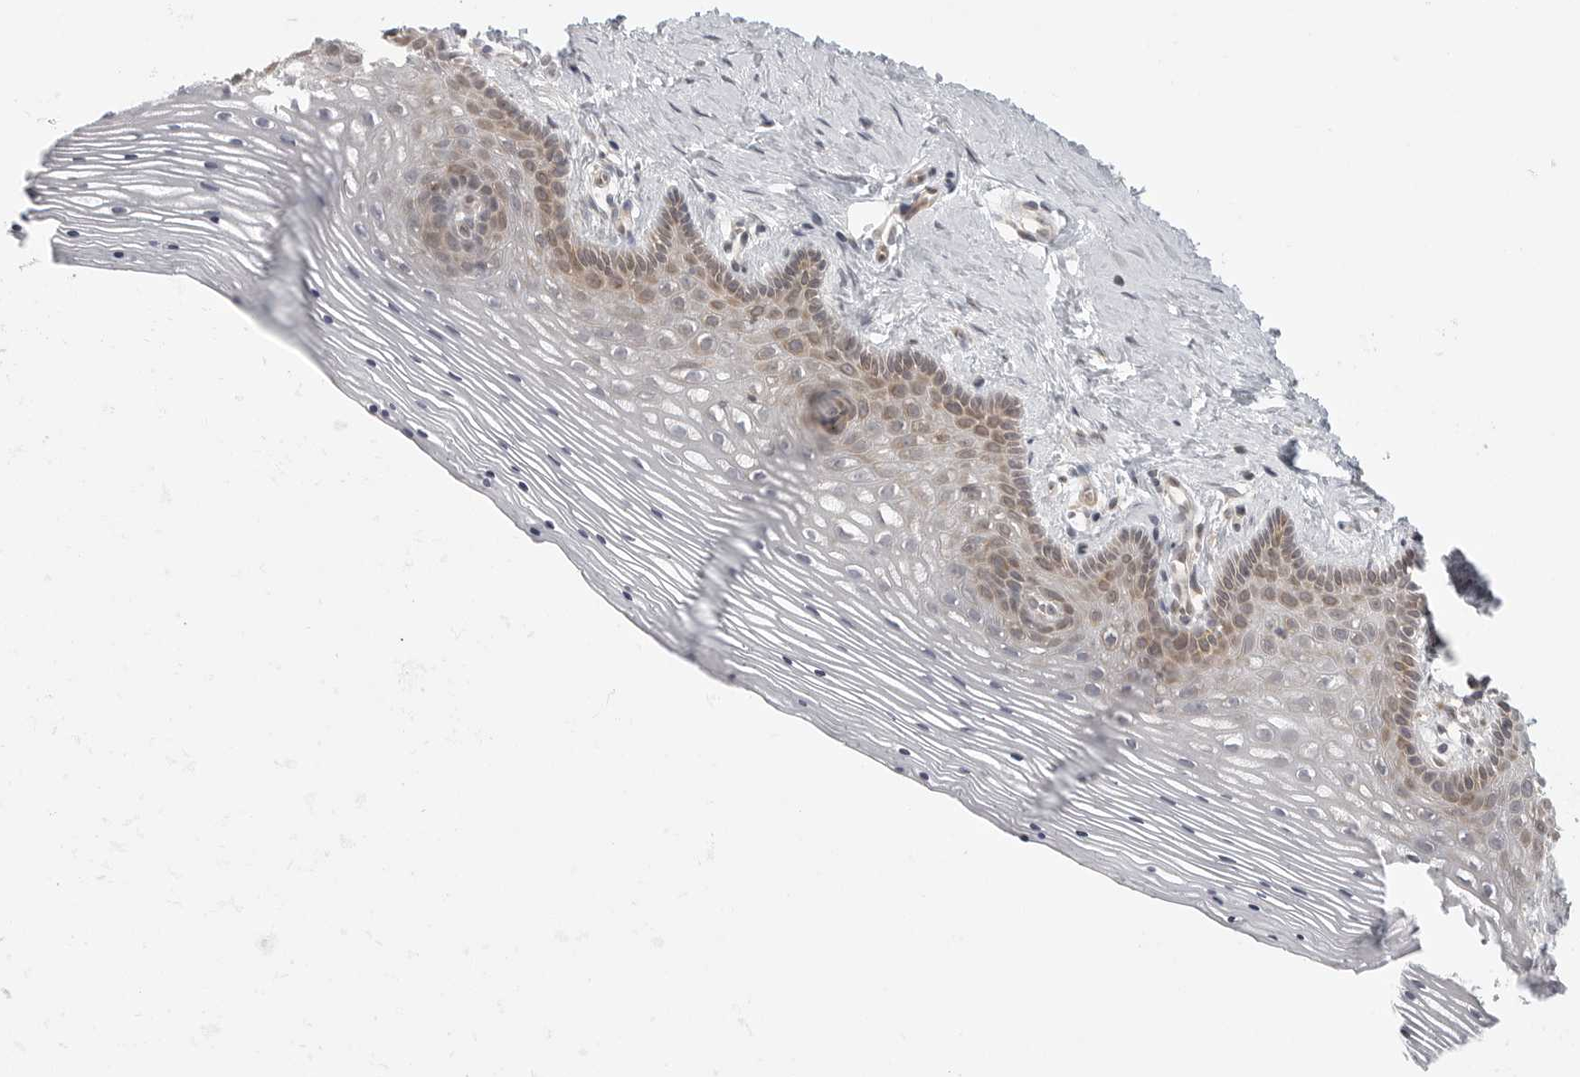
{"staining": {"intensity": "moderate", "quantity": ">75%", "location": "cytoplasmic/membranous"}, "tissue": "vagina", "cell_type": "Squamous epithelial cells", "image_type": "normal", "snomed": [{"axis": "morphology", "description": "Normal tissue, NOS"}, {"axis": "topography", "description": "Vagina"}], "caption": "A micrograph showing moderate cytoplasmic/membranous expression in about >75% of squamous epithelial cells in unremarkable vagina, as visualized by brown immunohistochemical staining.", "gene": "CERS2", "patient": {"sex": "female", "age": 32}}